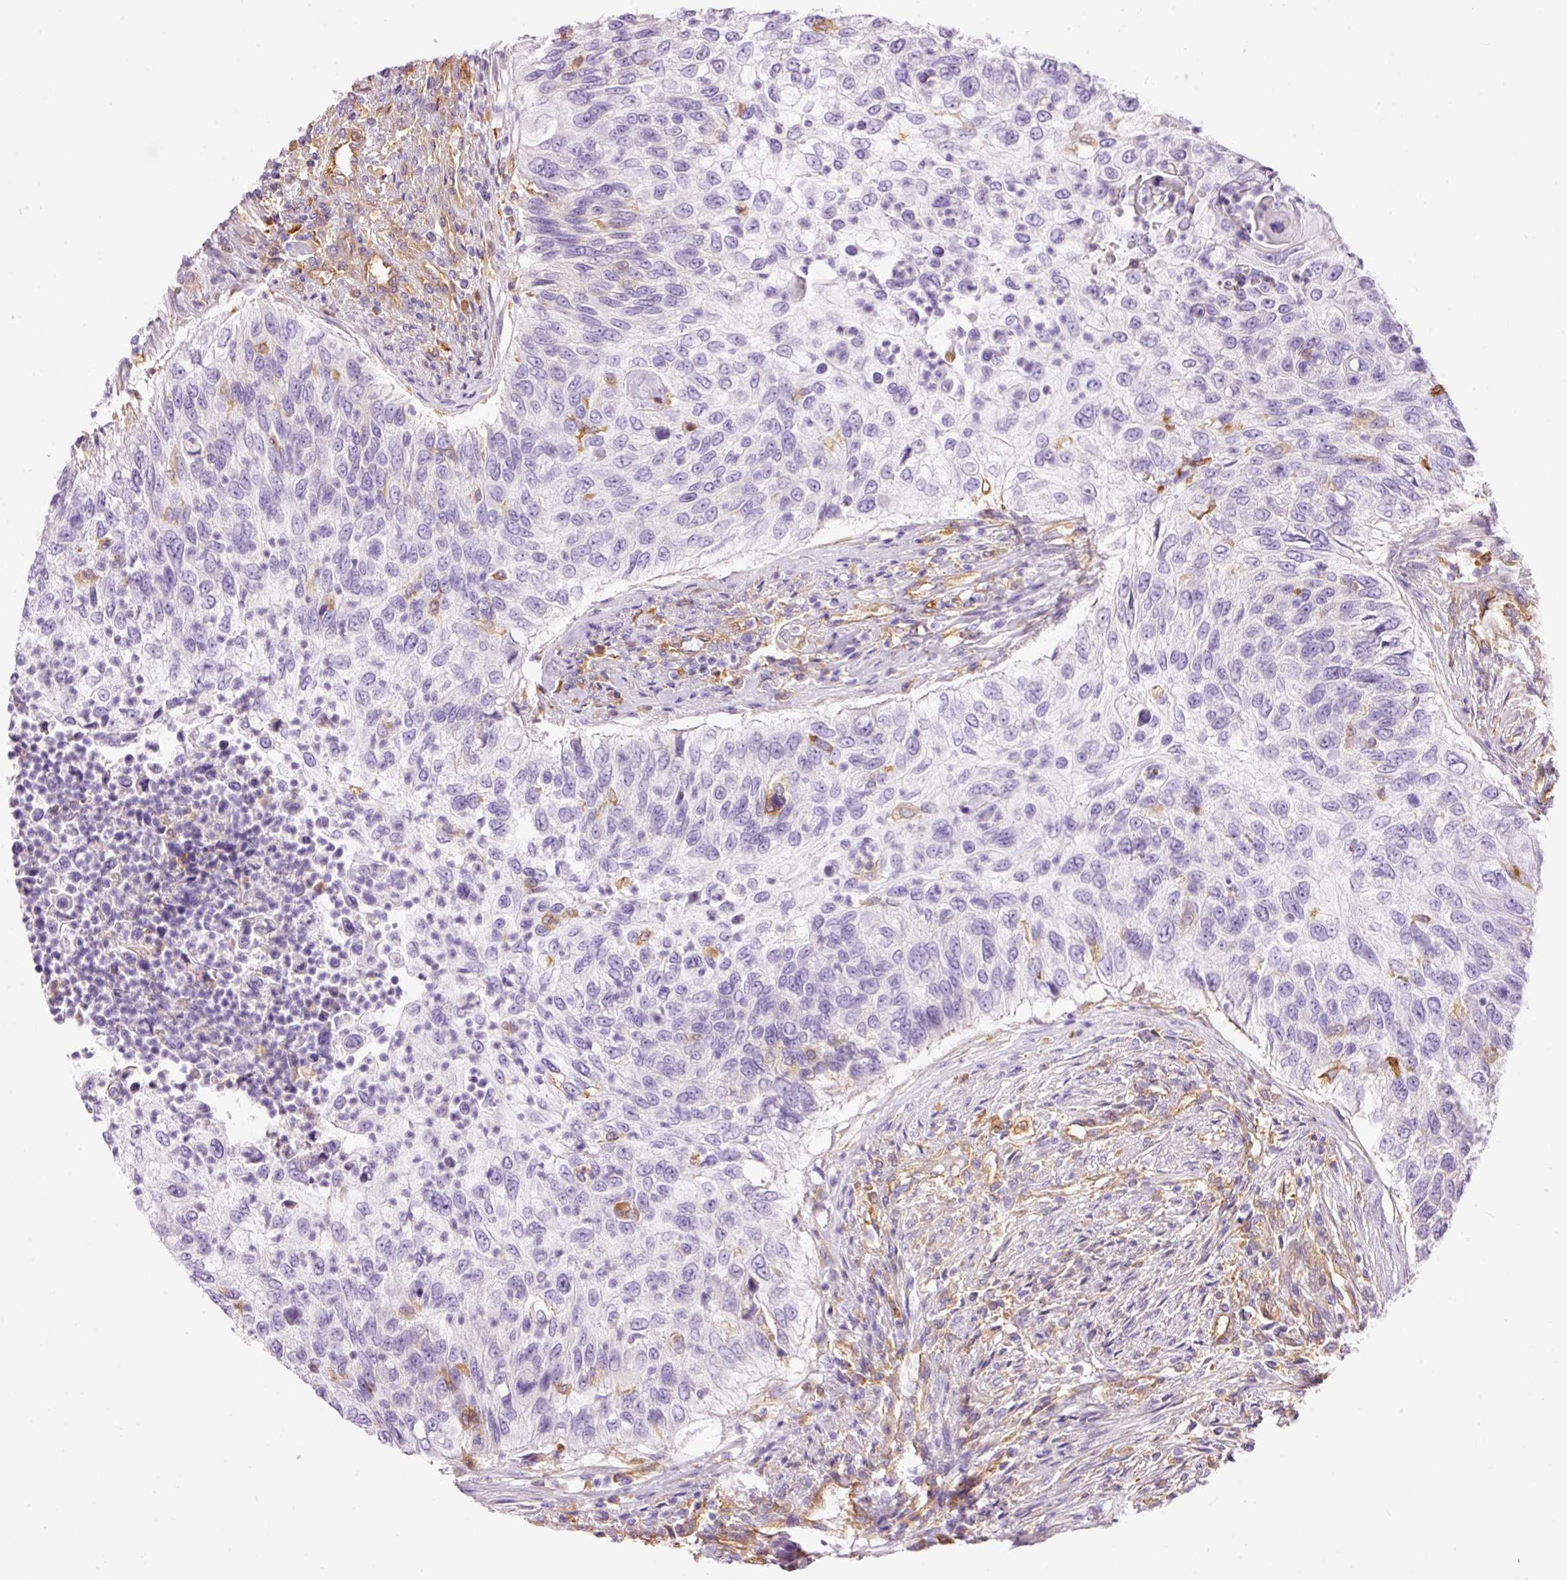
{"staining": {"intensity": "negative", "quantity": "none", "location": "none"}, "tissue": "urothelial cancer", "cell_type": "Tumor cells", "image_type": "cancer", "snomed": [{"axis": "morphology", "description": "Urothelial carcinoma, High grade"}, {"axis": "topography", "description": "Urinary bladder"}], "caption": "Photomicrograph shows no protein staining in tumor cells of urothelial carcinoma (high-grade) tissue.", "gene": "IL10RB", "patient": {"sex": "female", "age": 60}}